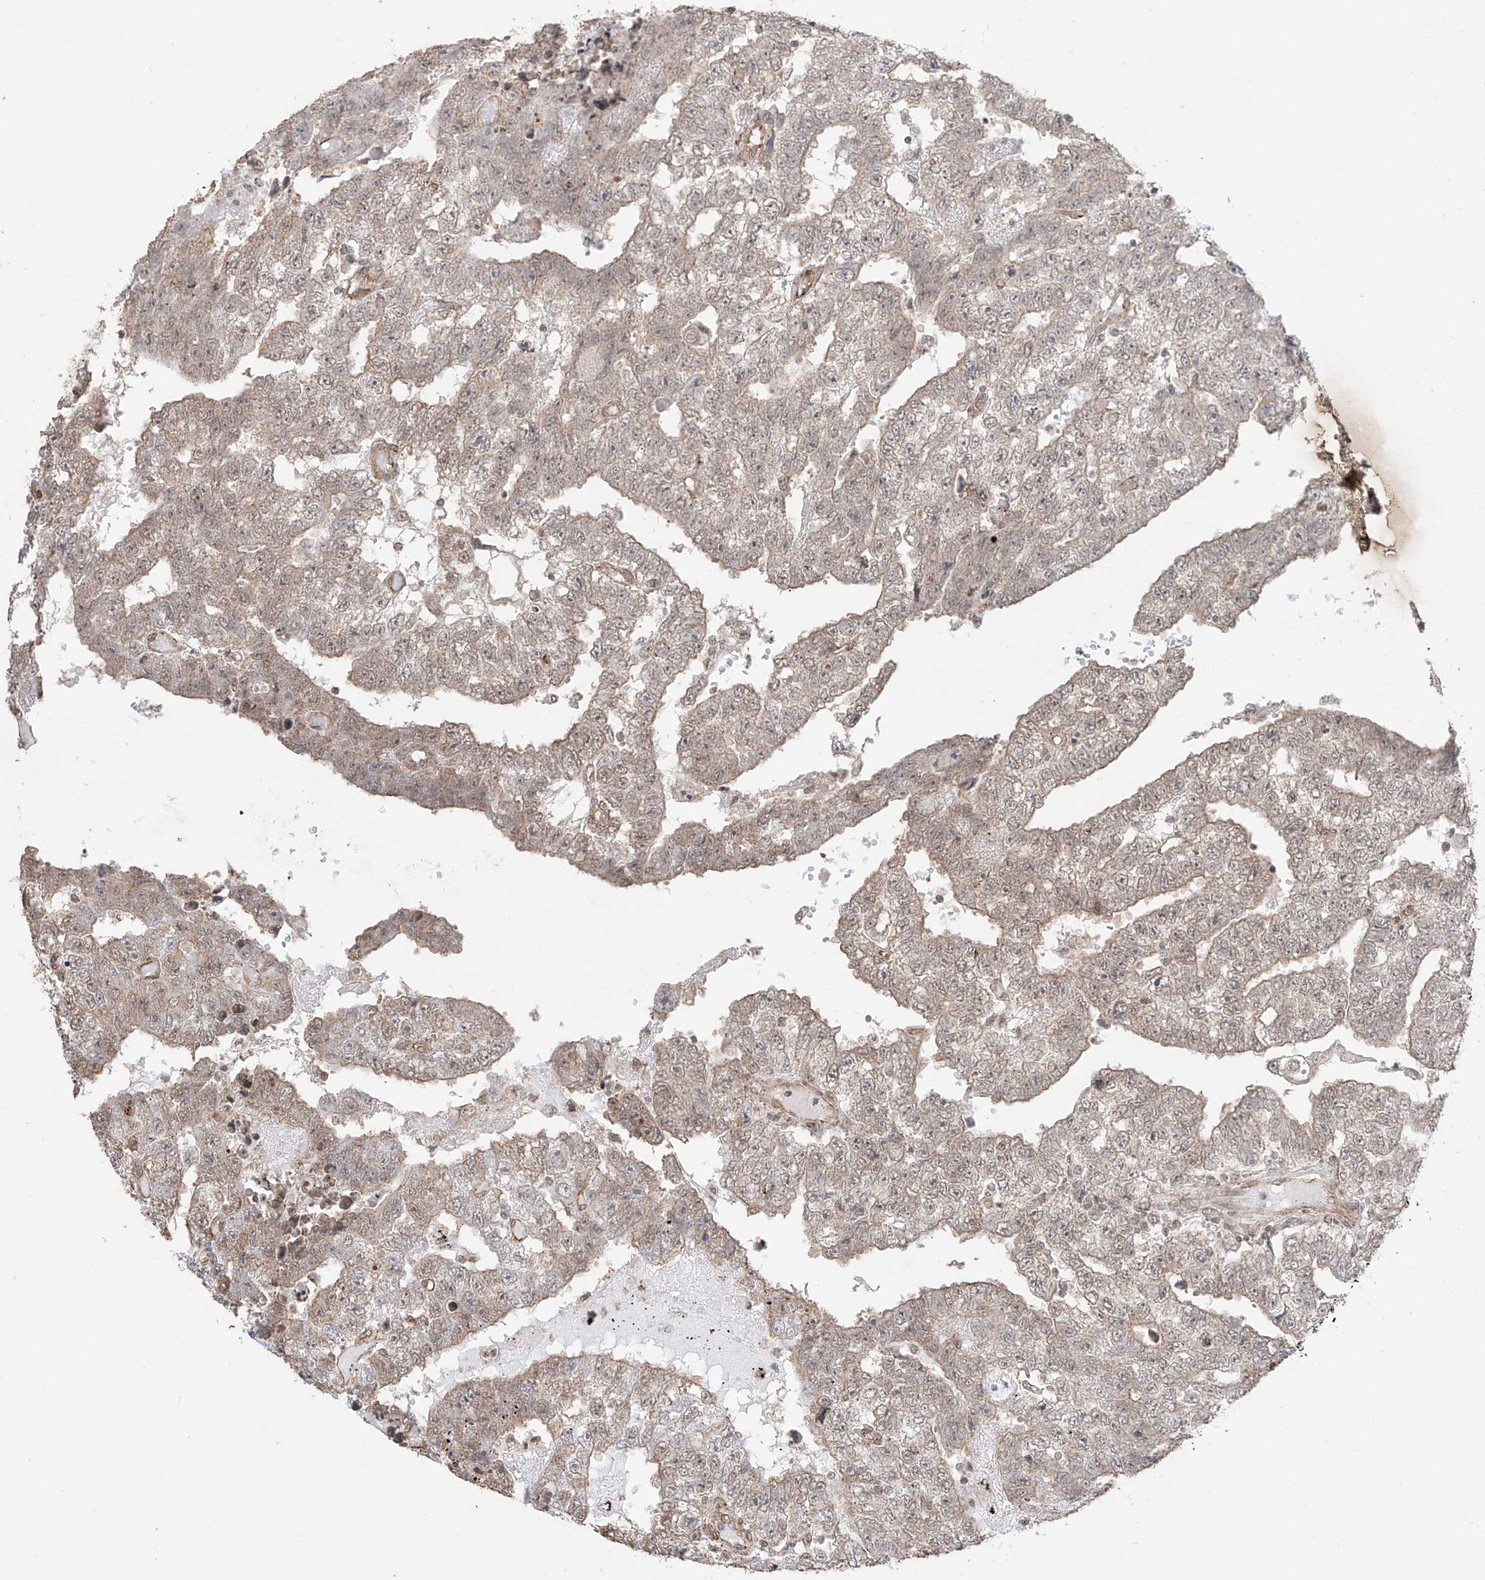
{"staining": {"intensity": "weak", "quantity": ">75%", "location": "cytoplasmic/membranous,nuclear"}, "tissue": "testis cancer", "cell_type": "Tumor cells", "image_type": "cancer", "snomed": [{"axis": "morphology", "description": "Carcinoma, Embryonal, NOS"}, {"axis": "topography", "description": "Testis"}], "caption": "Testis embryonal carcinoma stained with a protein marker shows weak staining in tumor cells.", "gene": "TTLL5", "patient": {"sex": "male", "age": 25}}